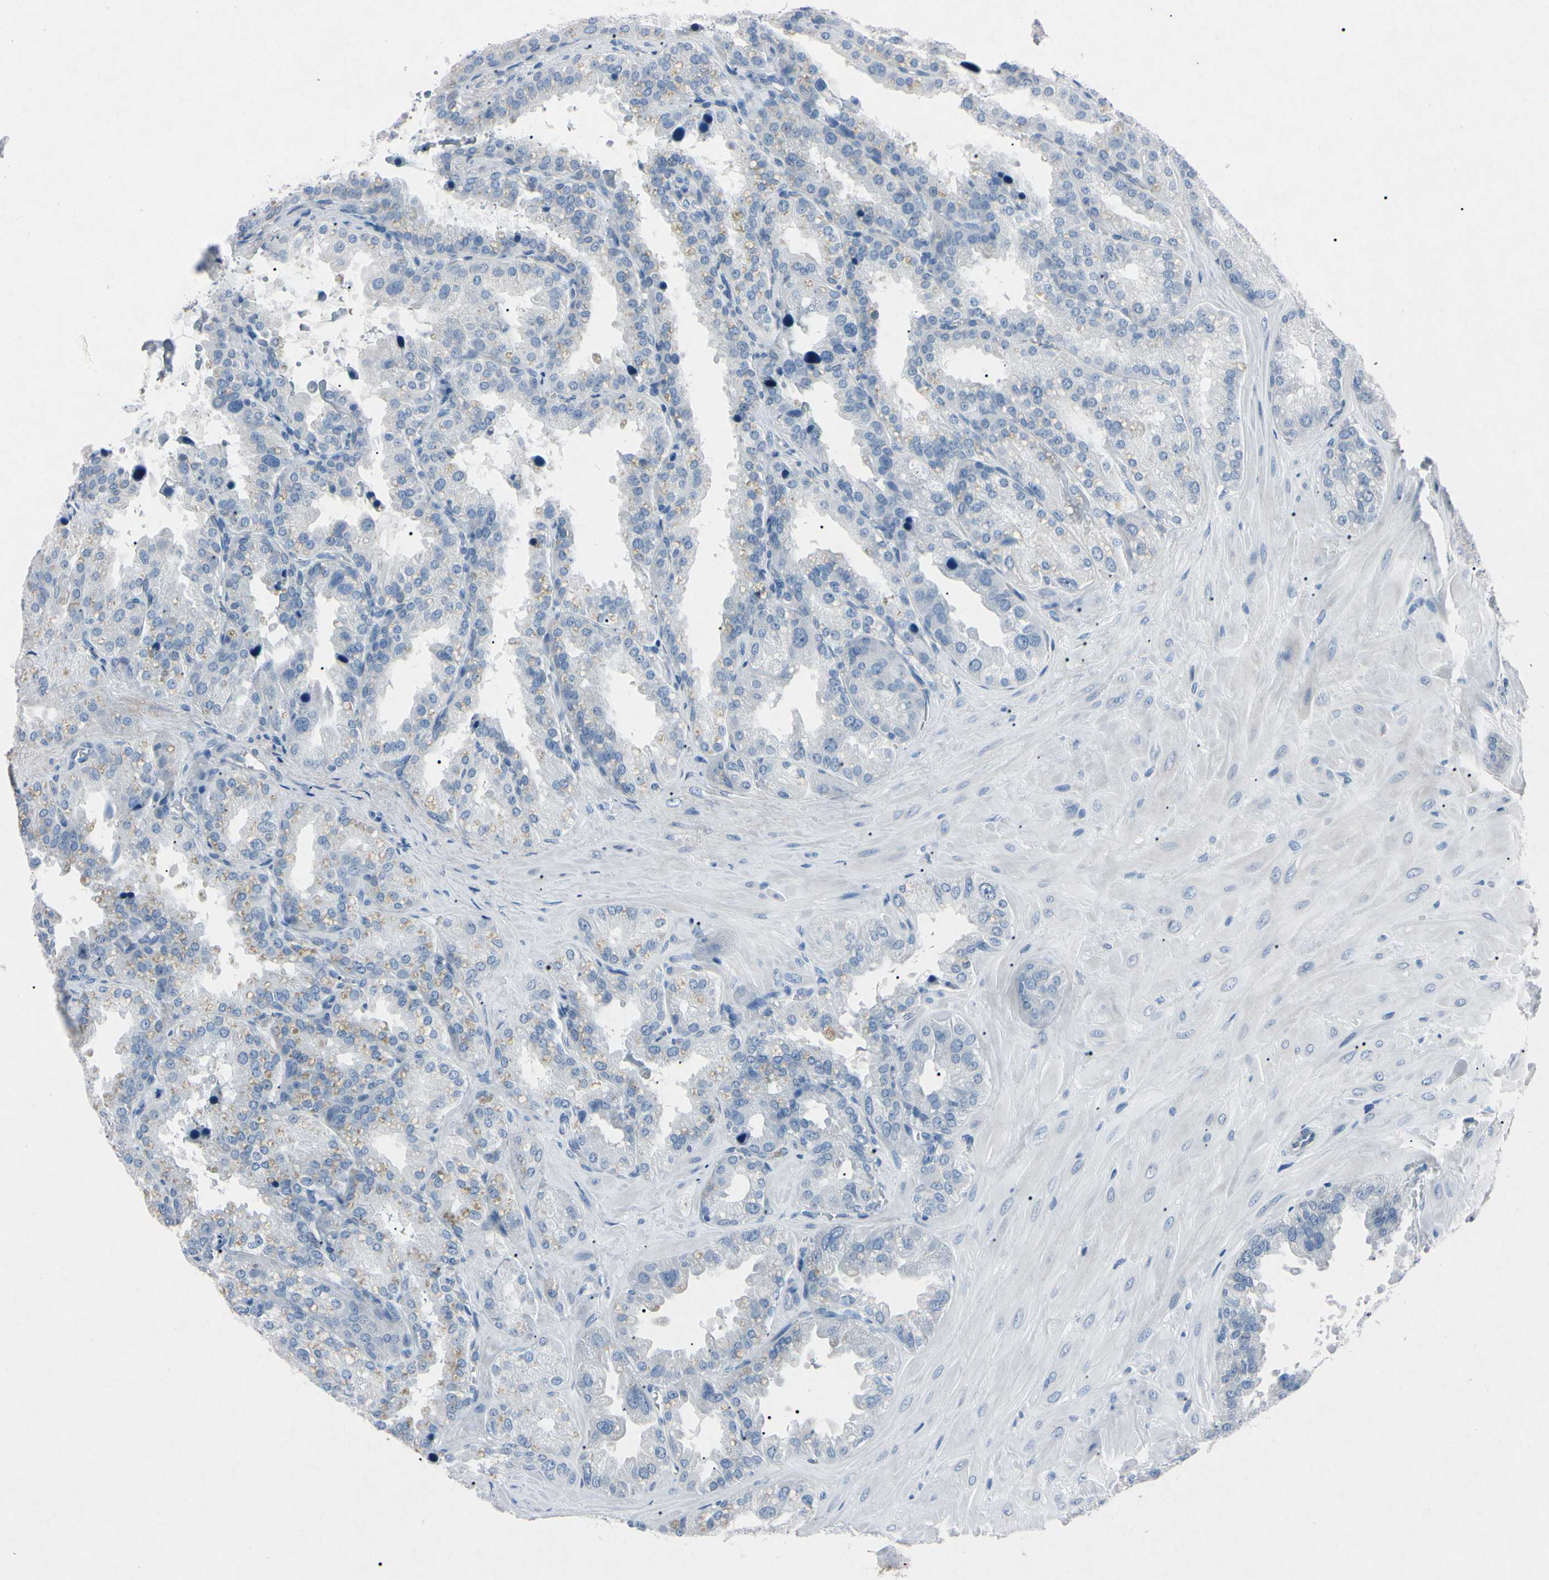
{"staining": {"intensity": "weak", "quantity": "<25%", "location": "cytoplasmic/membranous"}, "tissue": "seminal vesicle", "cell_type": "Glandular cells", "image_type": "normal", "snomed": [{"axis": "morphology", "description": "Normal tissue, NOS"}, {"axis": "topography", "description": "Prostate"}, {"axis": "topography", "description": "Seminal veicle"}], "caption": "This is a micrograph of immunohistochemistry staining of normal seminal vesicle, which shows no expression in glandular cells. (DAB (3,3'-diaminobenzidine) immunohistochemistry visualized using brightfield microscopy, high magnification).", "gene": "ELN", "patient": {"sex": "male", "age": 51}}